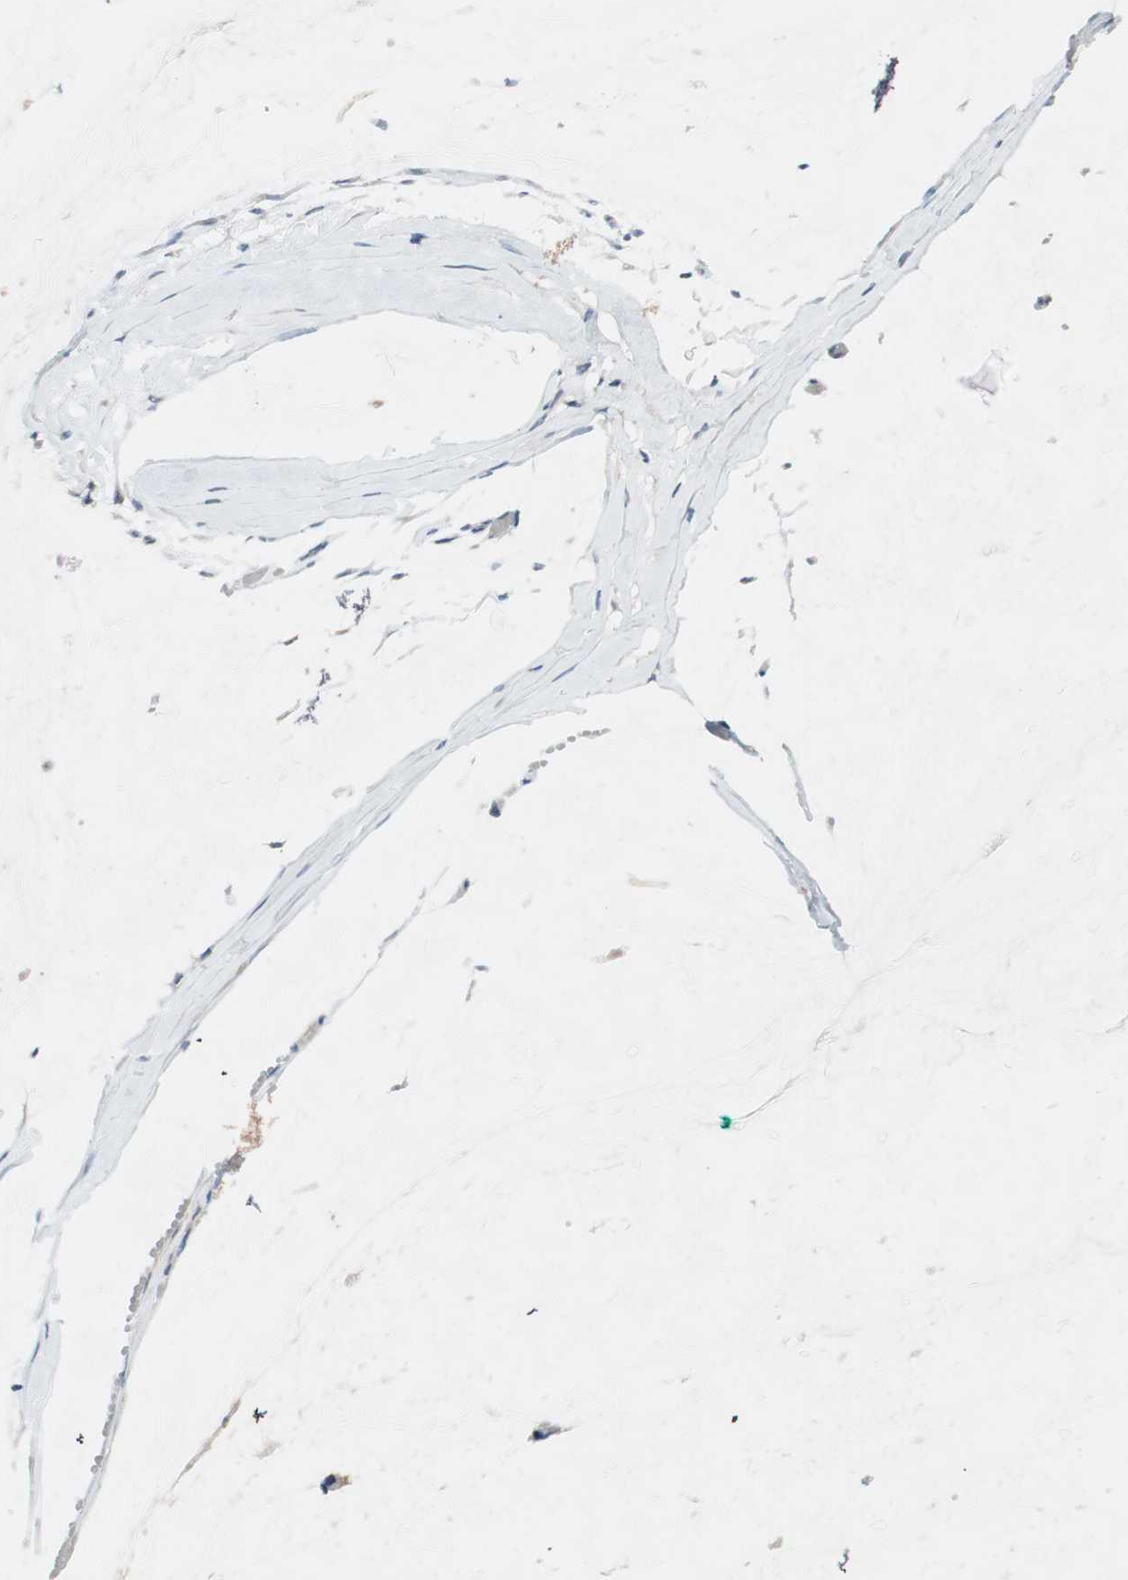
{"staining": {"intensity": "negative", "quantity": "none", "location": "none"}, "tissue": "ovarian cancer", "cell_type": "Tumor cells", "image_type": "cancer", "snomed": [{"axis": "morphology", "description": "Cystadenocarcinoma, mucinous, NOS"}, {"axis": "topography", "description": "Ovary"}], "caption": "Mucinous cystadenocarcinoma (ovarian) stained for a protein using IHC reveals no expression tumor cells.", "gene": "TACR3", "patient": {"sex": "female", "age": 39}}